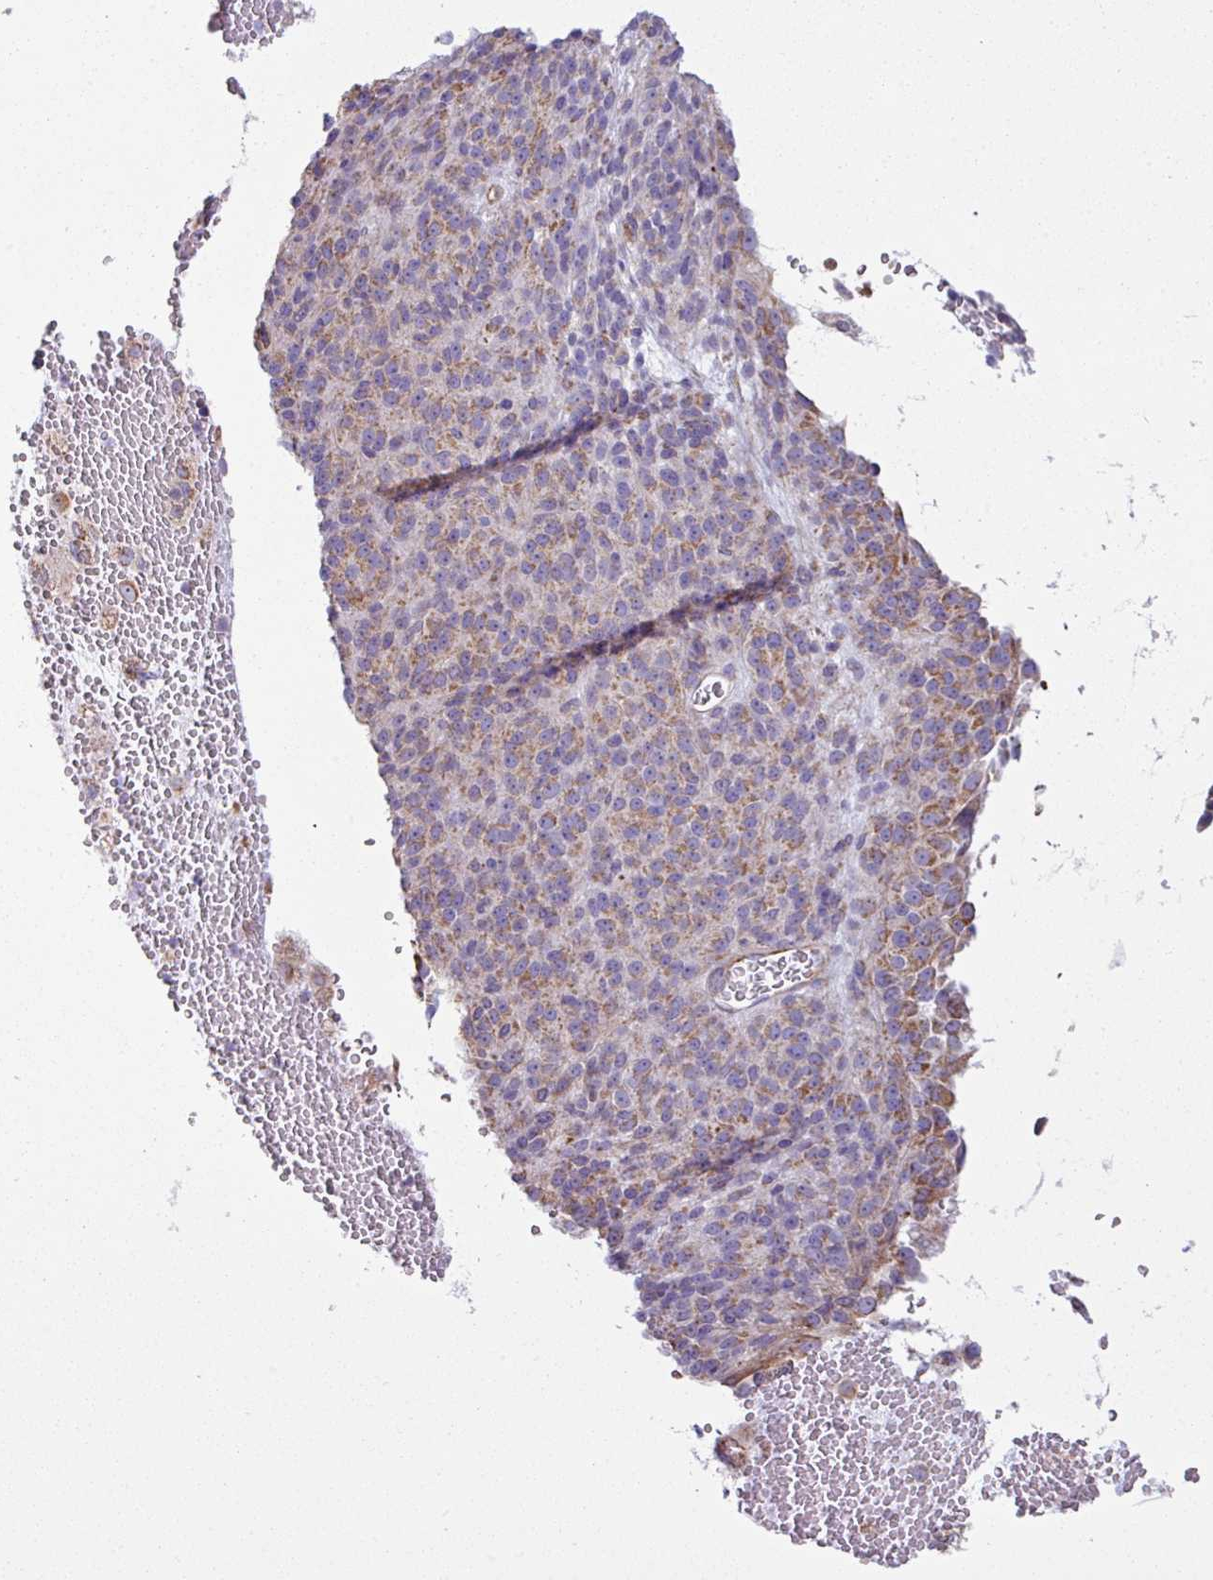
{"staining": {"intensity": "moderate", "quantity": "25%-75%", "location": "cytoplasmic/membranous"}, "tissue": "melanoma", "cell_type": "Tumor cells", "image_type": "cancer", "snomed": [{"axis": "morphology", "description": "Malignant melanoma, Metastatic site"}, {"axis": "topography", "description": "Brain"}], "caption": "This is a photomicrograph of IHC staining of melanoma, which shows moderate positivity in the cytoplasmic/membranous of tumor cells.", "gene": "BTN2A2", "patient": {"sex": "female", "age": 56}}